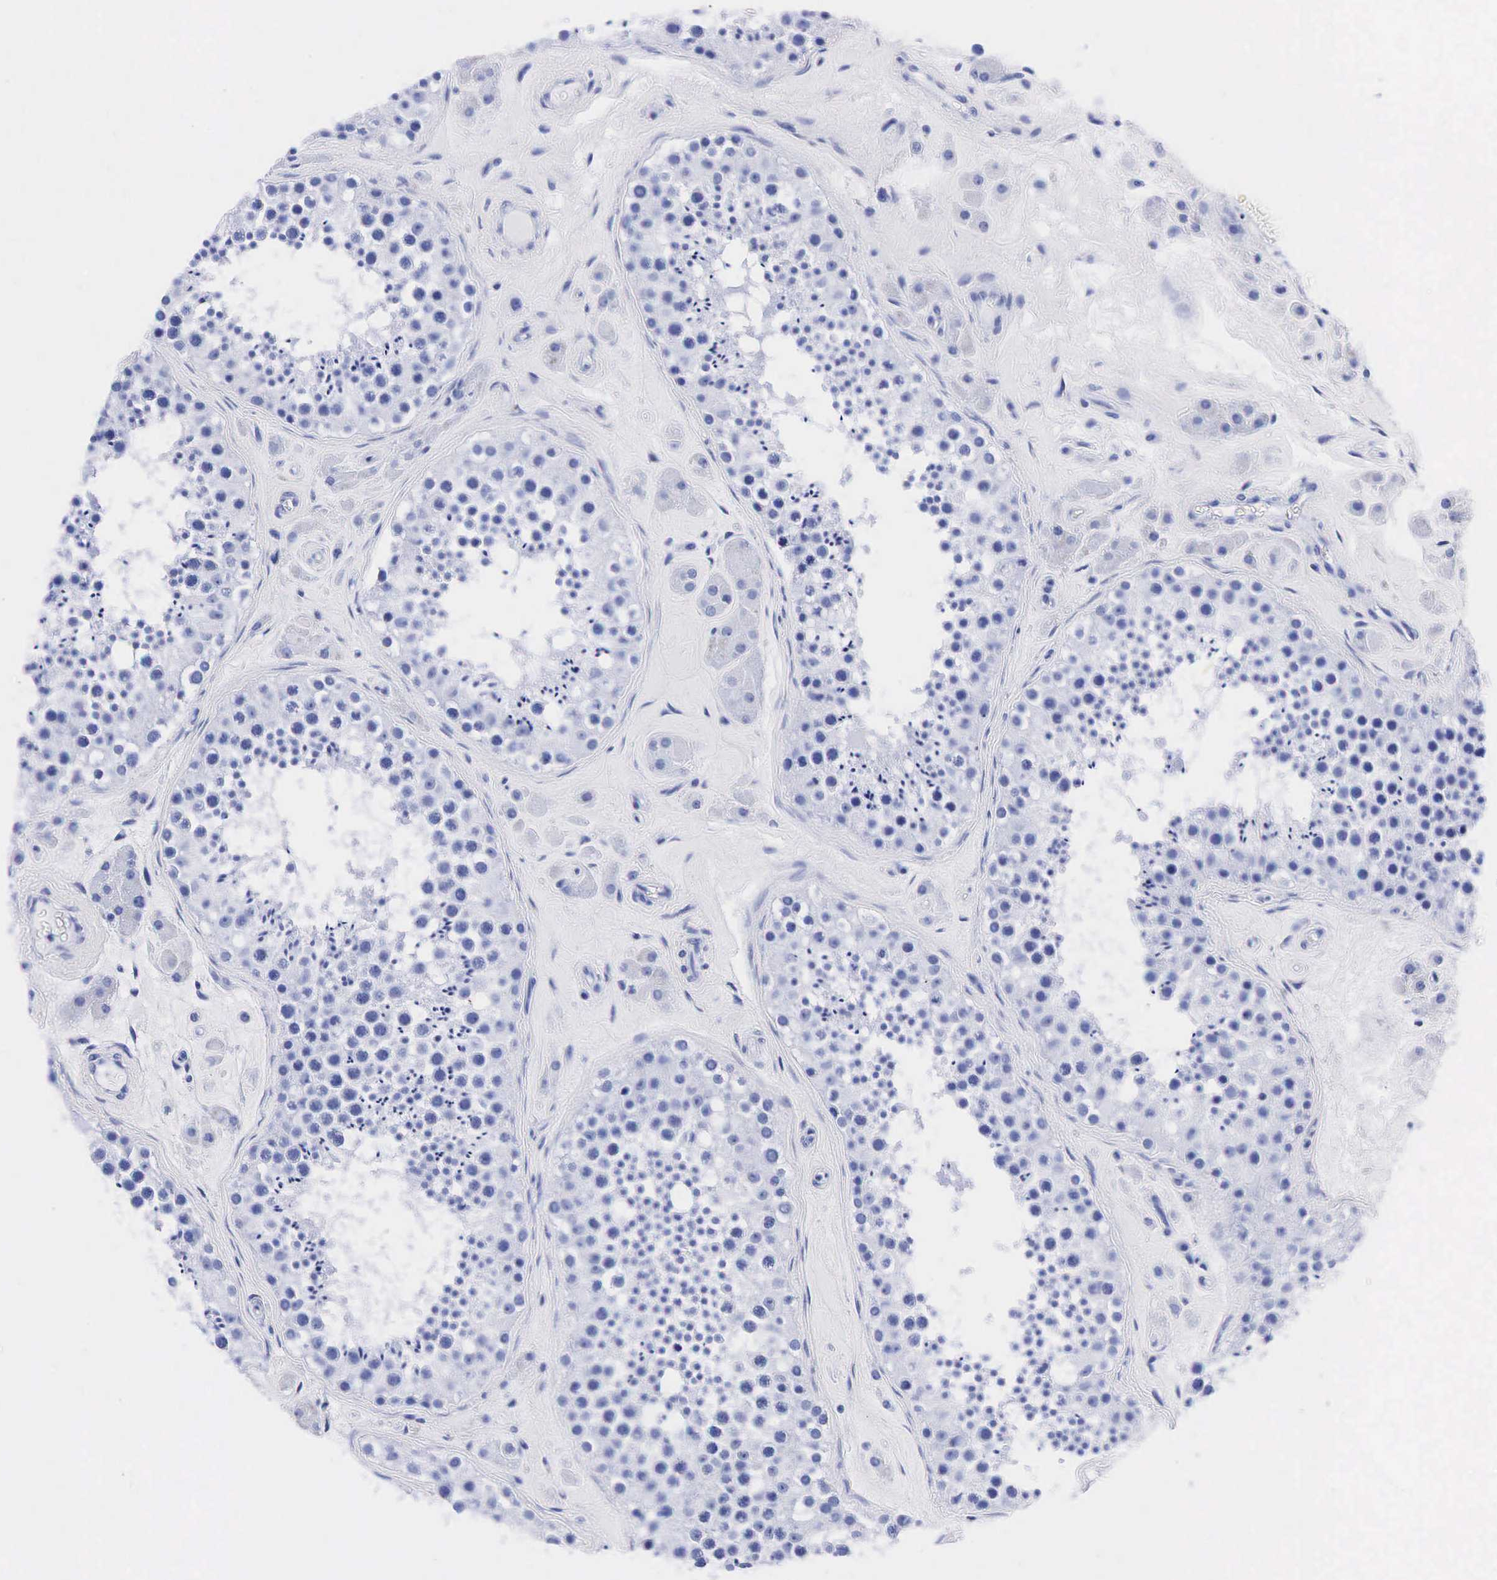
{"staining": {"intensity": "negative", "quantity": "none", "location": "none"}, "tissue": "testis", "cell_type": "Cells in seminiferous ducts", "image_type": "normal", "snomed": [{"axis": "morphology", "description": "Normal tissue, NOS"}, {"axis": "topography", "description": "Testis"}], "caption": "DAB immunohistochemical staining of benign testis reveals no significant expression in cells in seminiferous ducts.", "gene": "TG", "patient": {"sex": "male", "age": 38}}